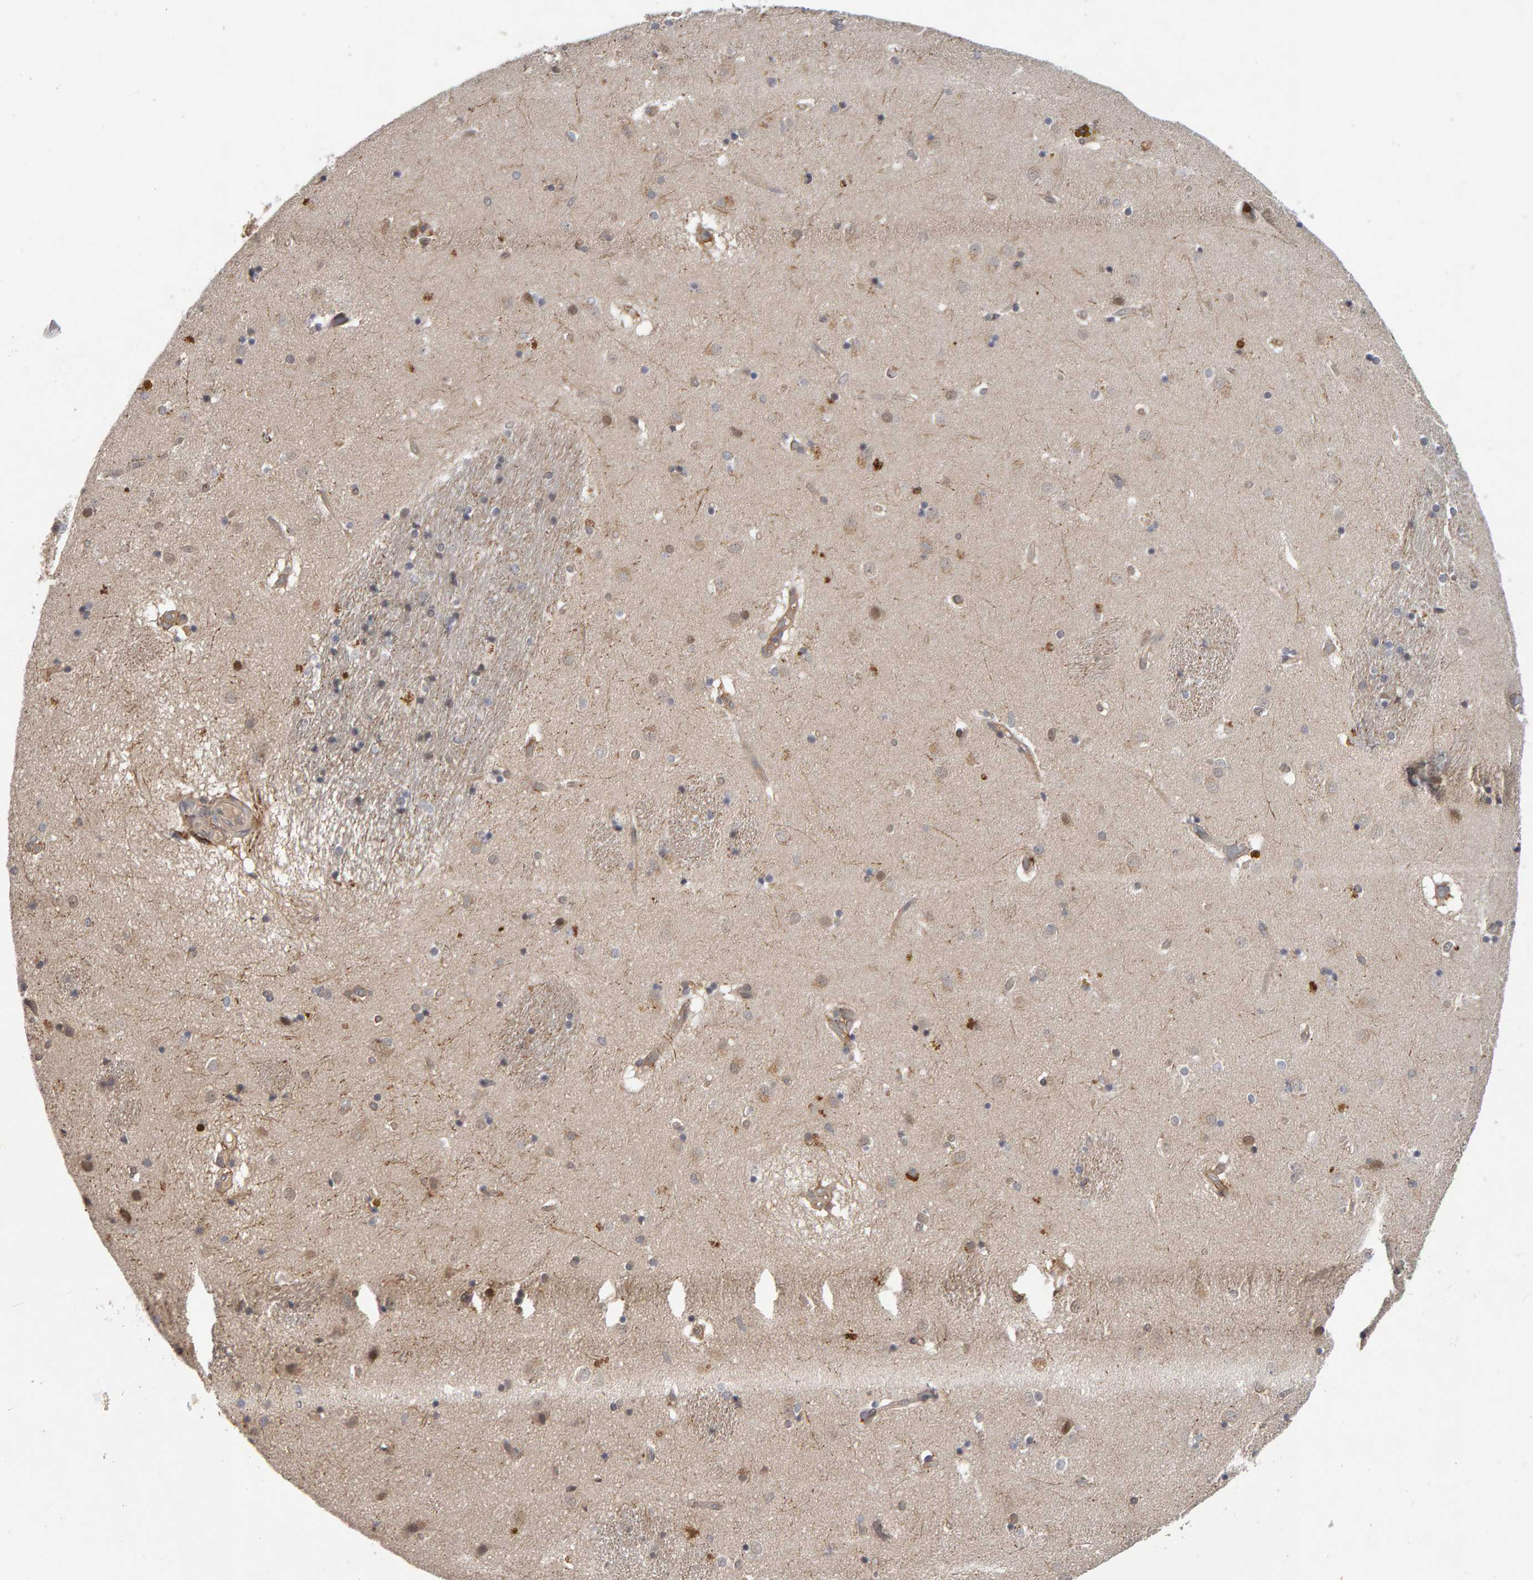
{"staining": {"intensity": "weak", "quantity": "<25%", "location": "cytoplasmic/membranous"}, "tissue": "caudate", "cell_type": "Glial cells", "image_type": "normal", "snomed": [{"axis": "morphology", "description": "Normal tissue, NOS"}, {"axis": "topography", "description": "Lateral ventricle wall"}], "caption": "Human caudate stained for a protein using IHC exhibits no positivity in glial cells.", "gene": "CDCA5", "patient": {"sex": "male", "age": 70}}